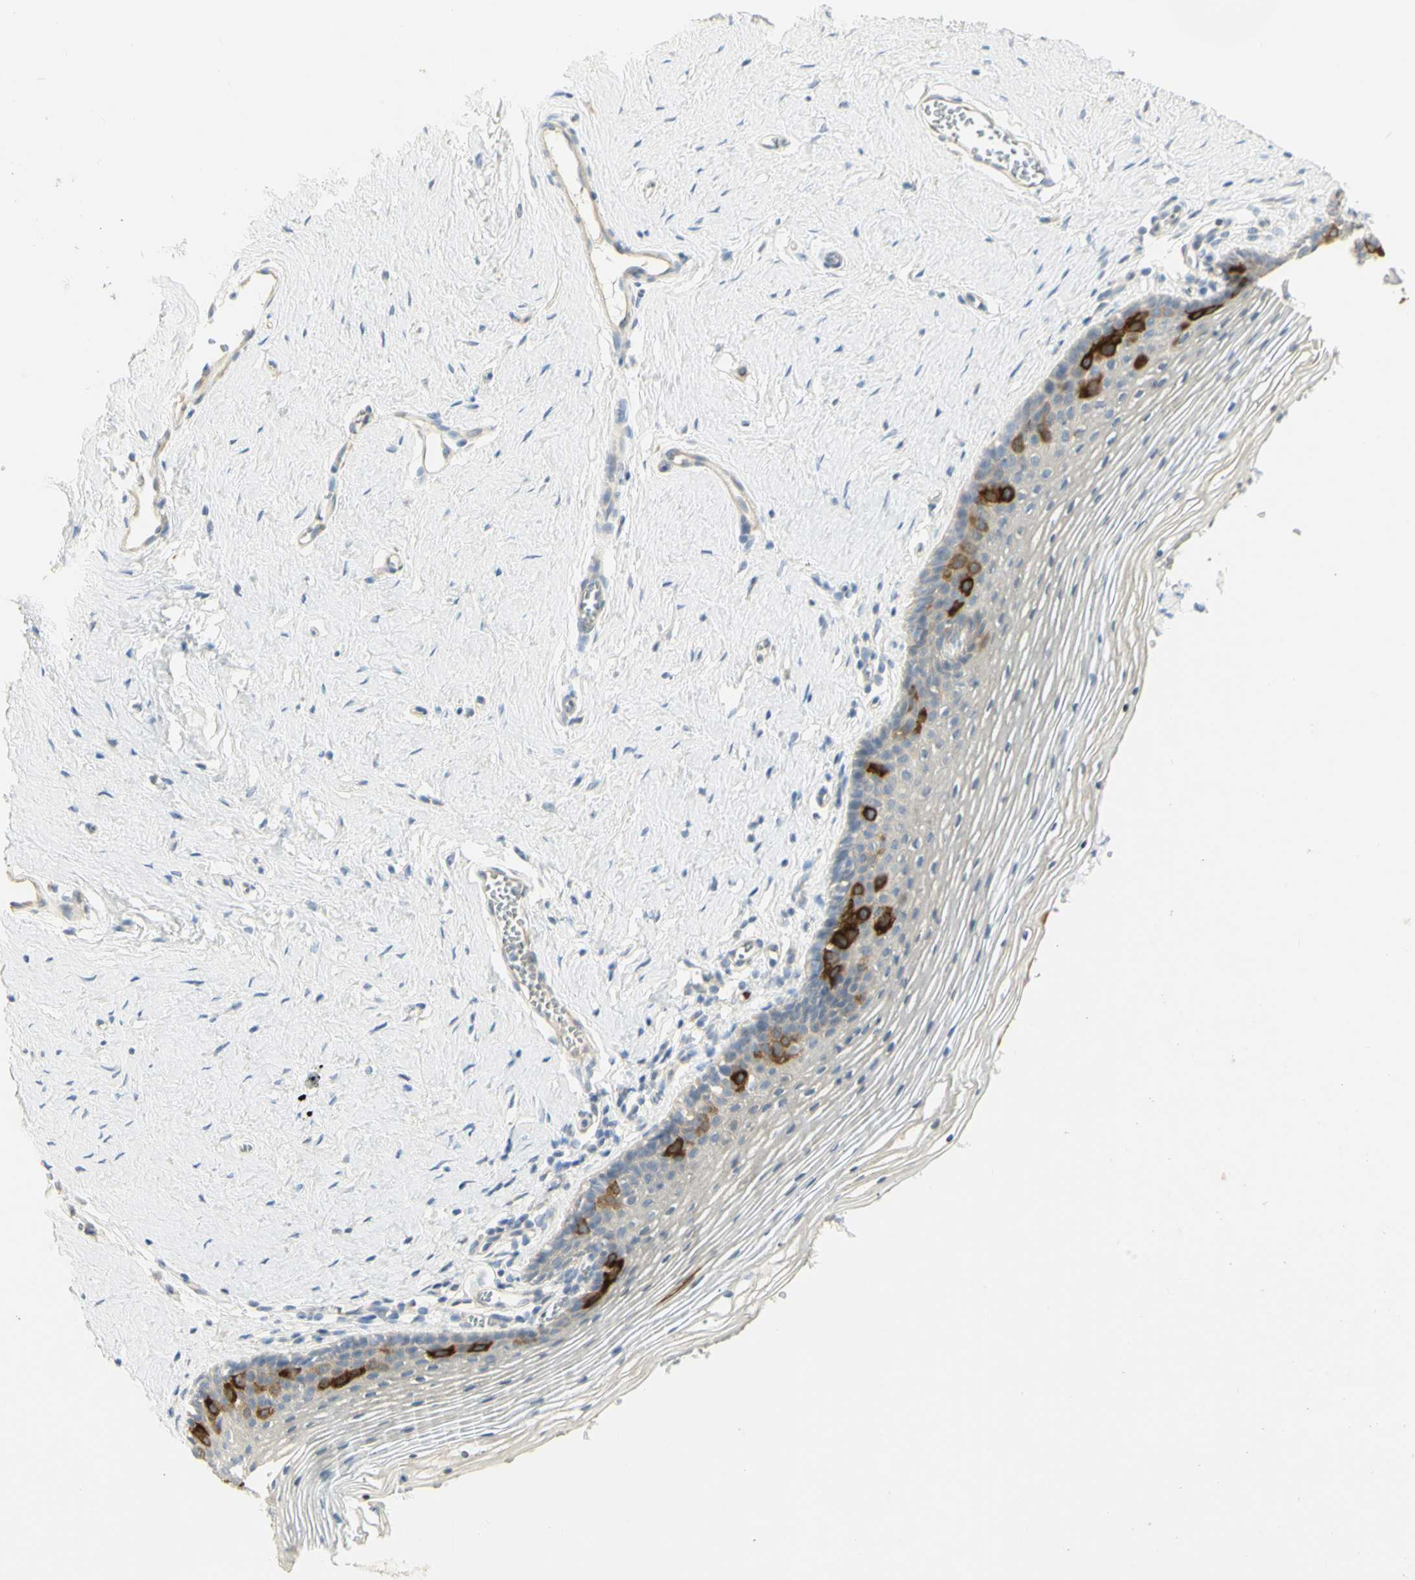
{"staining": {"intensity": "strong", "quantity": "<25%", "location": "cytoplasmic/membranous"}, "tissue": "vagina", "cell_type": "Squamous epithelial cells", "image_type": "normal", "snomed": [{"axis": "morphology", "description": "Normal tissue, NOS"}, {"axis": "topography", "description": "Vagina"}], "caption": "Immunohistochemistry staining of unremarkable vagina, which shows medium levels of strong cytoplasmic/membranous expression in approximately <25% of squamous epithelial cells indicating strong cytoplasmic/membranous protein expression. The staining was performed using DAB (3,3'-diaminobenzidine) (brown) for protein detection and nuclei were counterstained in hematoxylin (blue).", "gene": "KIF11", "patient": {"sex": "female", "age": 32}}